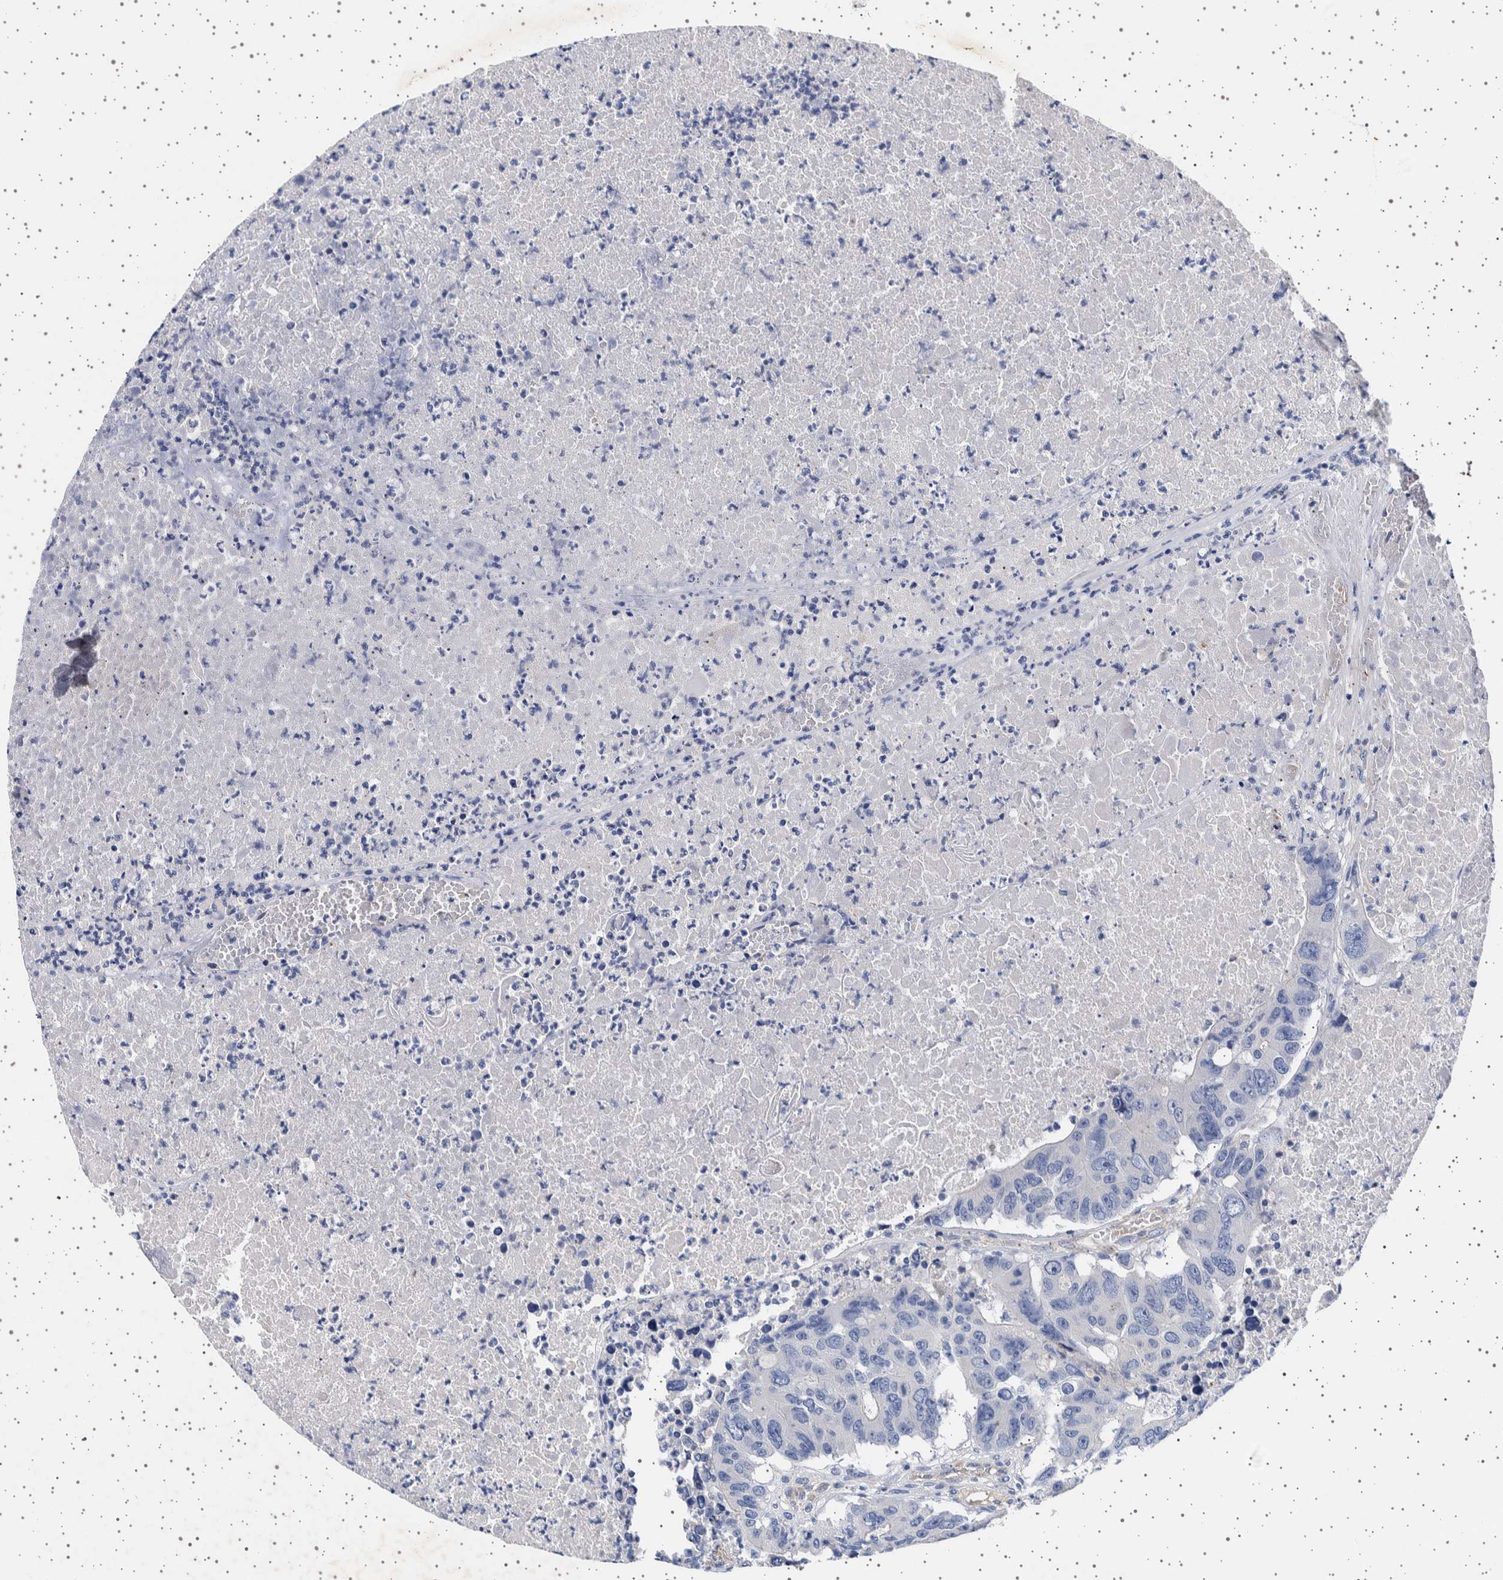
{"staining": {"intensity": "negative", "quantity": "none", "location": "none"}, "tissue": "colorectal cancer", "cell_type": "Tumor cells", "image_type": "cancer", "snomed": [{"axis": "morphology", "description": "Adenocarcinoma, NOS"}, {"axis": "topography", "description": "Colon"}], "caption": "A histopathology image of colorectal cancer stained for a protein displays no brown staining in tumor cells. (Brightfield microscopy of DAB immunohistochemistry at high magnification).", "gene": "SEPTIN4", "patient": {"sex": "male", "age": 87}}